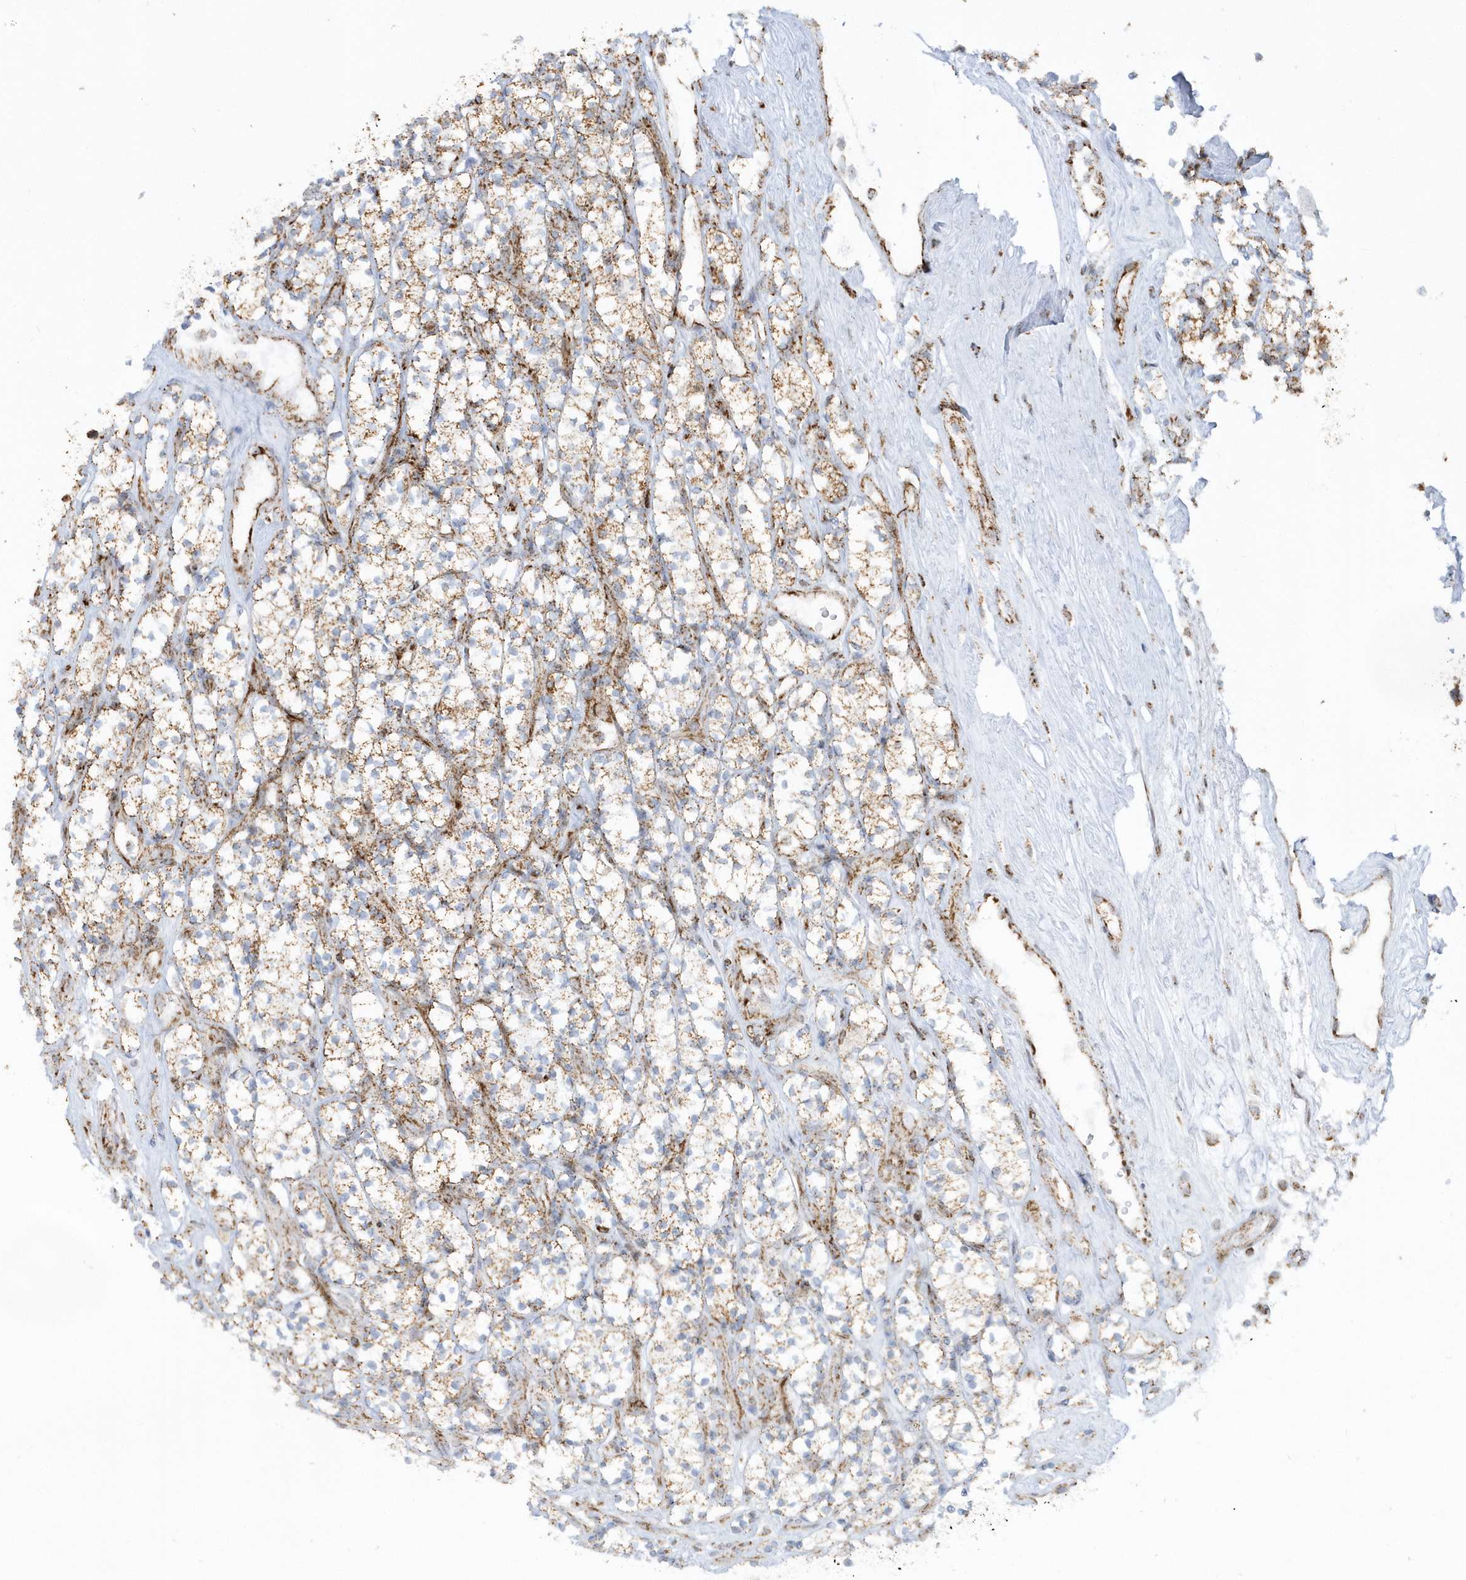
{"staining": {"intensity": "strong", "quantity": ">75%", "location": "cytoplasmic/membranous"}, "tissue": "renal cancer", "cell_type": "Tumor cells", "image_type": "cancer", "snomed": [{"axis": "morphology", "description": "Adenocarcinoma, NOS"}, {"axis": "topography", "description": "Kidney"}], "caption": "Immunohistochemical staining of human renal cancer shows strong cytoplasmic/membranous protein expression in approximately >75% of tumor cells. Nuclei are stained in blue.", "gene": "CRY2", "patient": {"sex": "male", "age": 77}}